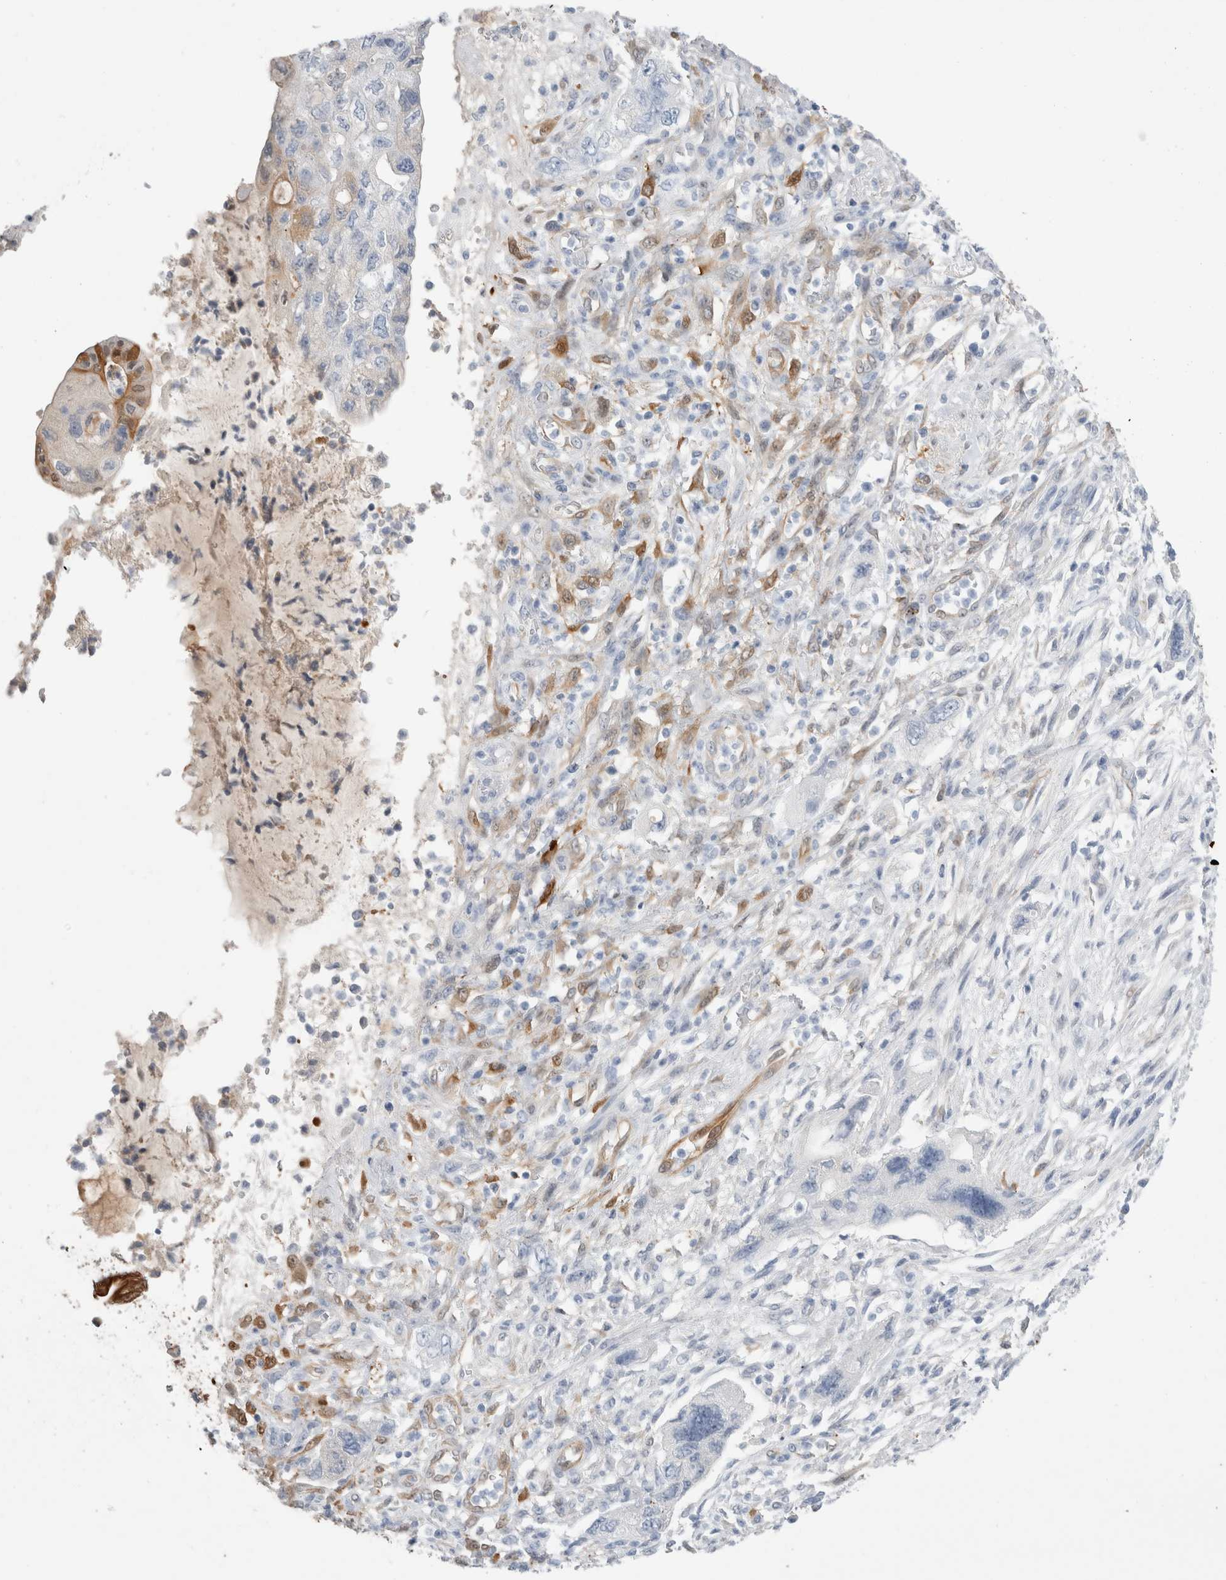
{"staining": {"intensity": "negative", "quantity": "none", "location": "none"}, "tissue": "pancreatic cancer", "cell_type": "Tumor cells", "image_type": "cancer", "snomed": [{"axis": "morphology", "description": "Adenocarcinoma, NOS"}, {"axis": "topography", "description": "Pancreas"}], "caption": "DAB immunohistochemical staining of pancreatic cancer demonstrates no significant positivity in tumor cells.", "gene": "NAPEPLD", "patient": {"sex": "female", "age": 73}}